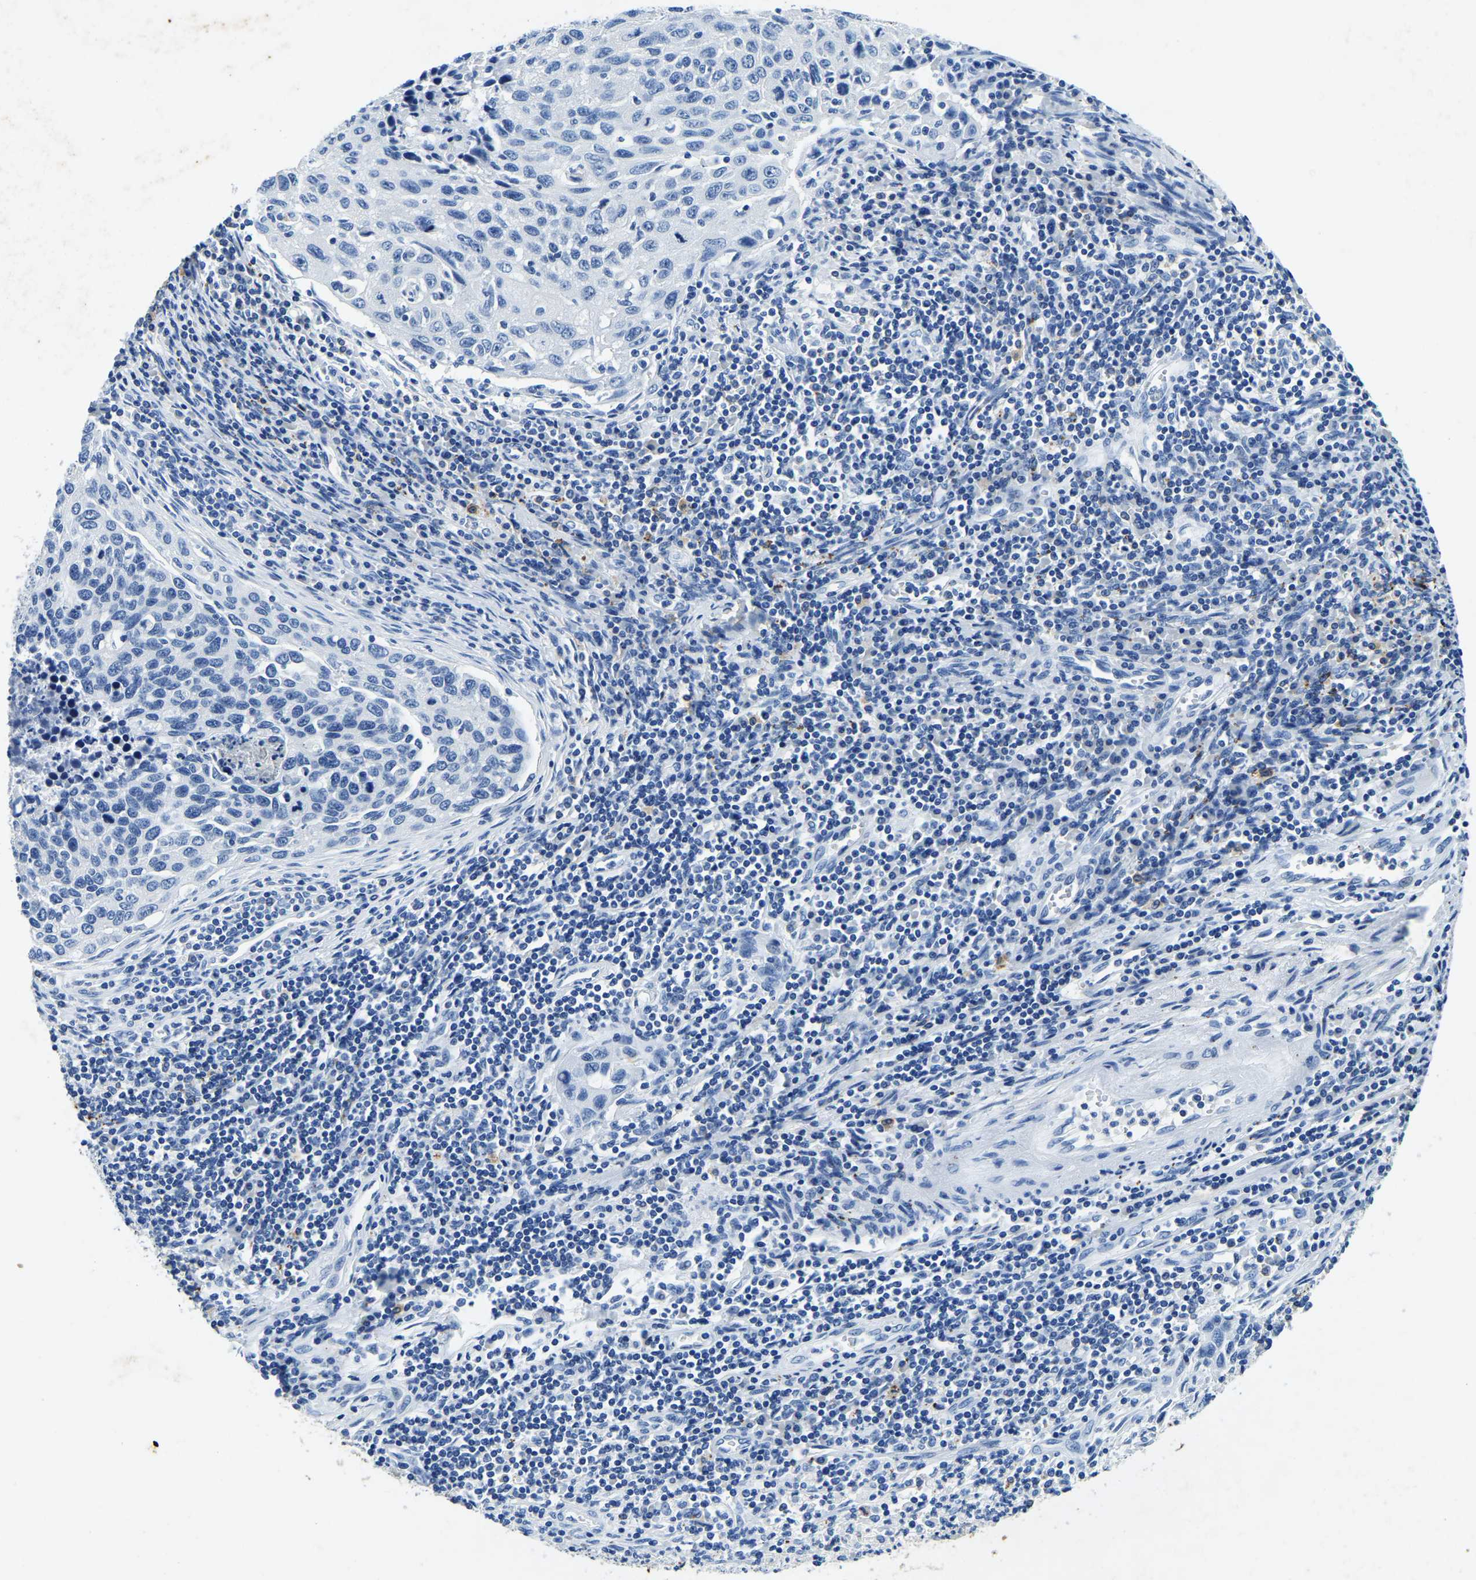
{"staining": {"intensity": "negative", "quantity": "none", "location": "none"}, "tissue": "cervical cancer", "cell_type": "Tumor cells", "image_type": "cancer", "snomed": [{"axis": "morphology", "description": "Squamous cell carcinoma, NOS"}, {"axis": "topography", "description": "Cervix"}], "caption": "The photomicrograph reveals no significant expression in tumor cells of cervical cancer.", "gene": "UBN2", "patient": {"sex": "female", "age": 53}}